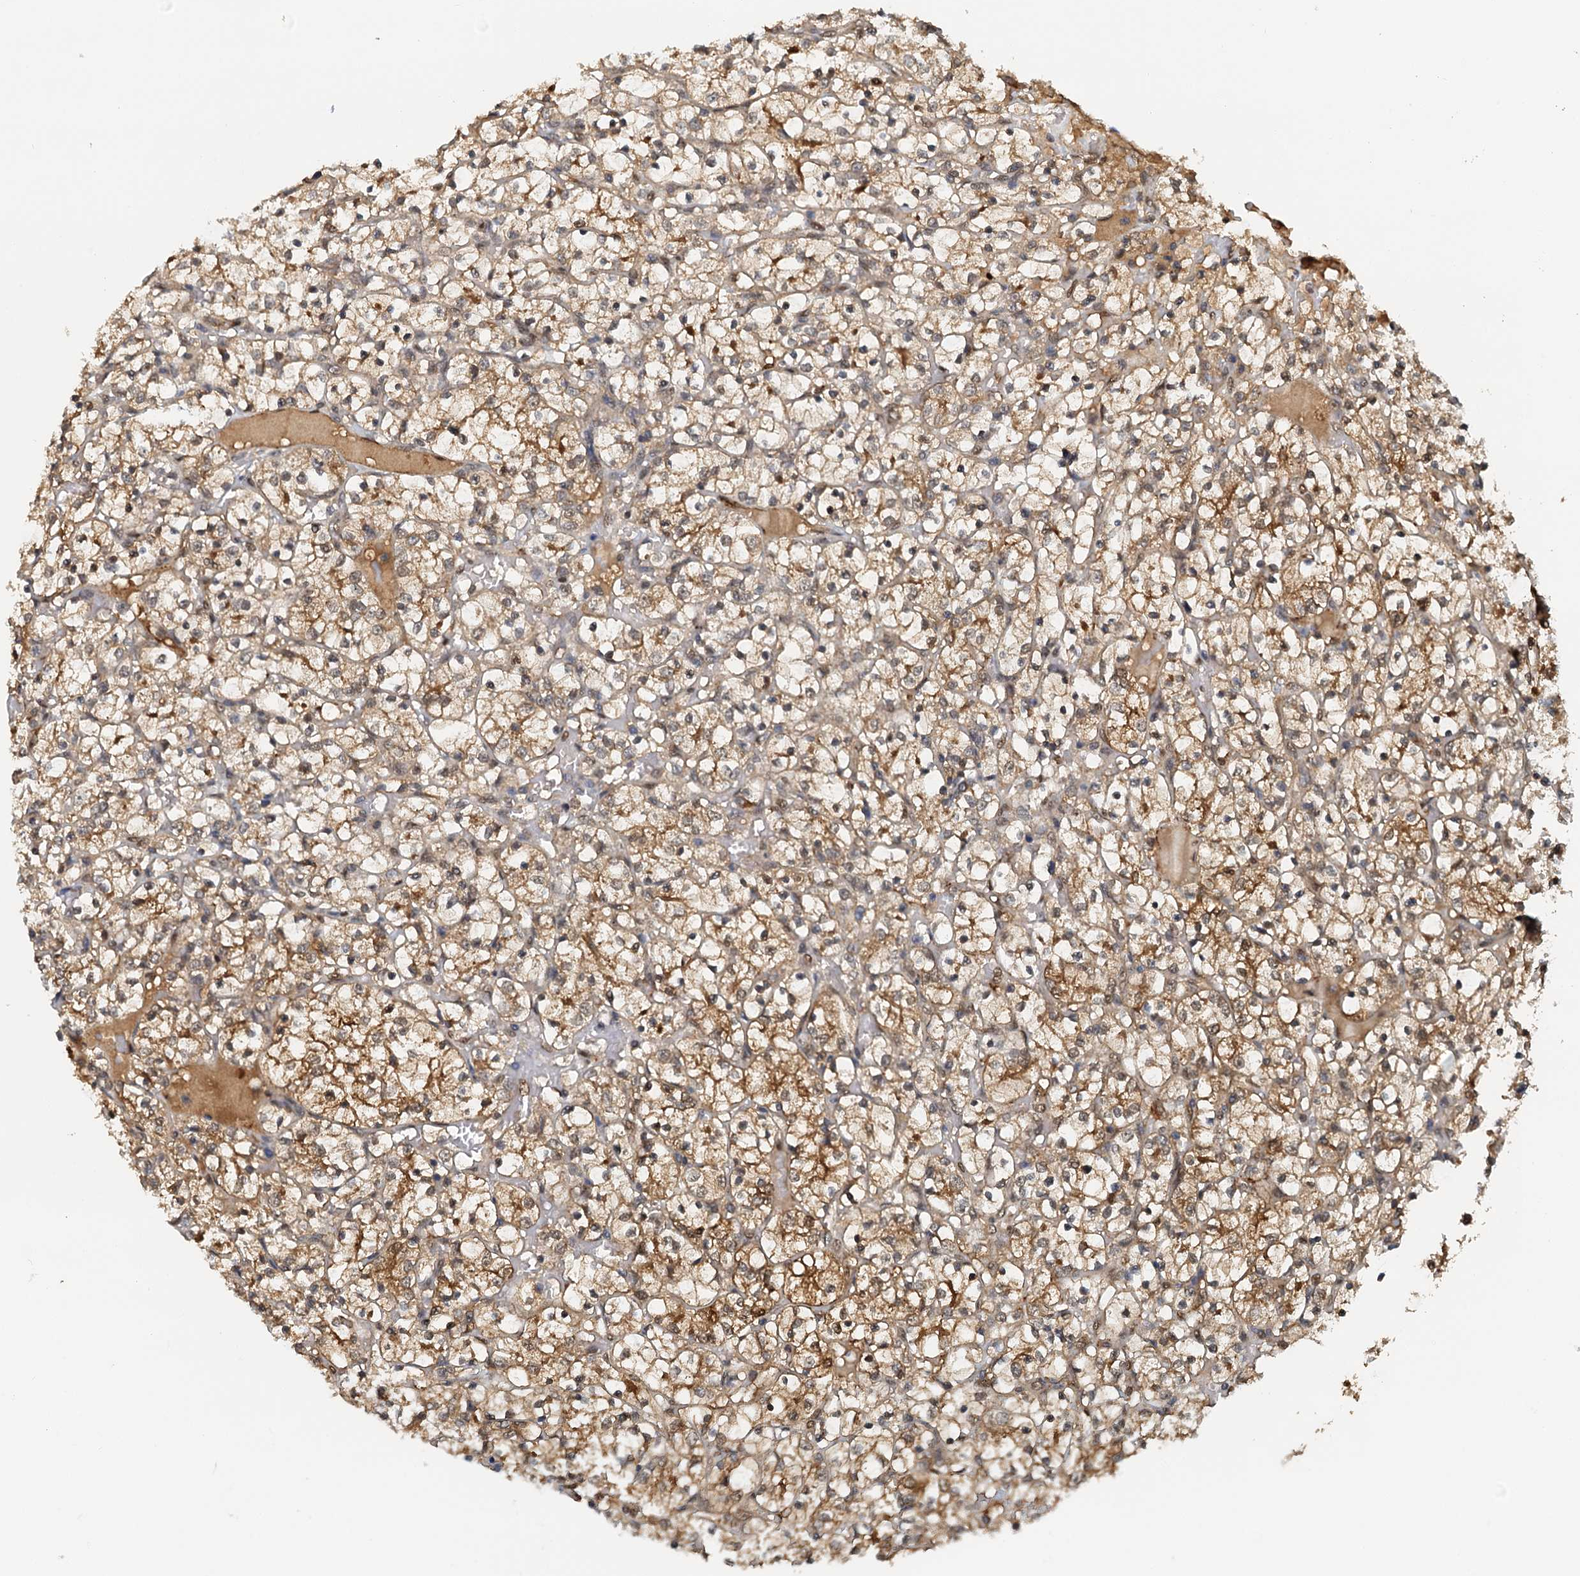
{"staining": {"intensity": "moderate", "quantity": ">75%", "location": "cytoplasmic/membranous,nuclear"}, "tissue": "renal cancer", "cell_type": "Tumor cells", "image_type": "cancer", "snomed": [{"axis": "morphology", "description": "Adenocarcinoma, NOS"}, {"axis": "topography", "description": "Kidney"}], "caption": "A medium amount of moderate cytoplasmic/membranous and nuclear expression is identified in approximately >75% of tumor cells in renal cancer (adenocarcinoma) tissue.", "gene": "UBL7", "patient": {"sex": "female", "age": 69}}